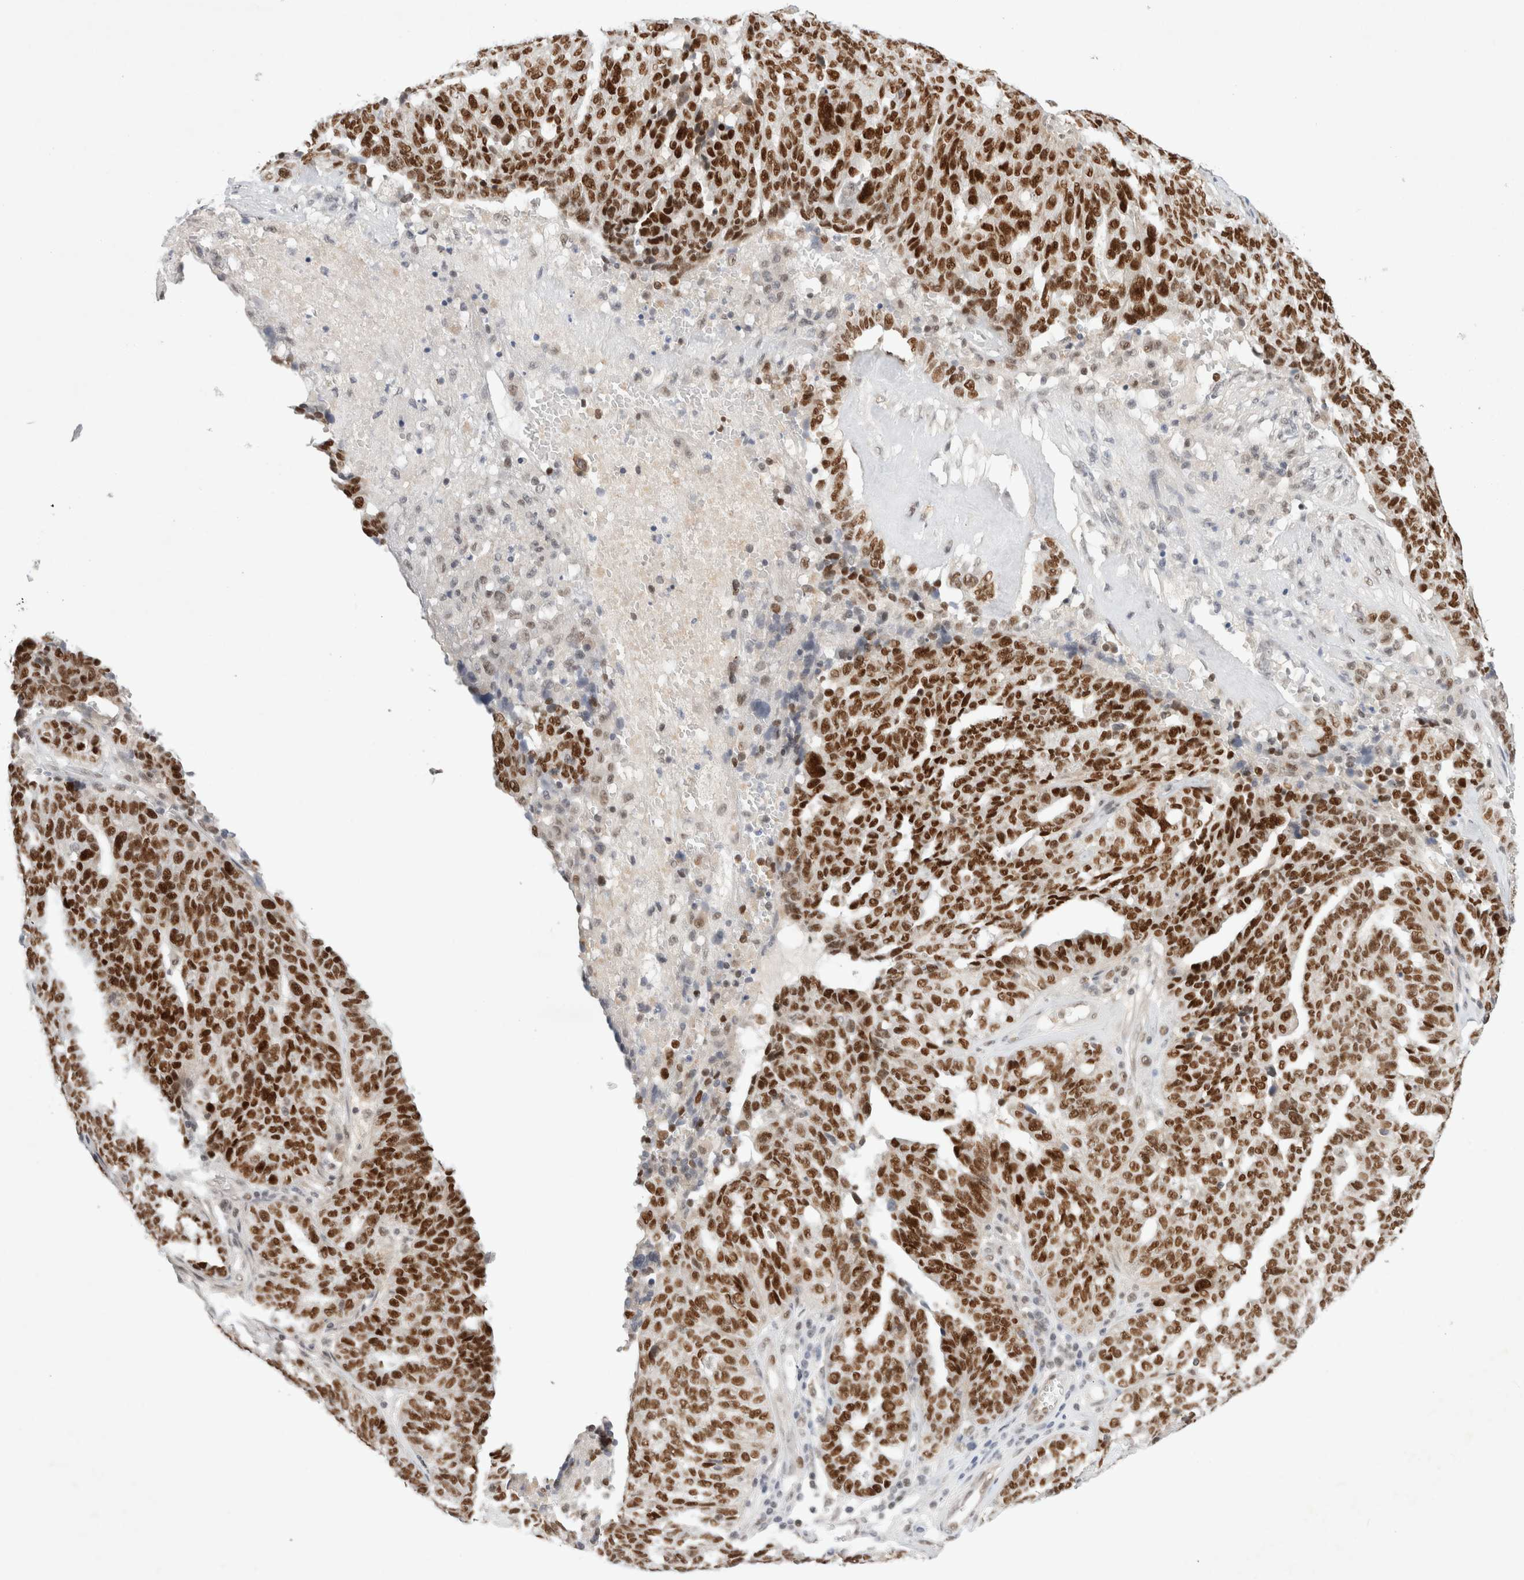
{"staining": {"intensity": "strong", "quantity": ">75%", "location": "nuclear"}, "tissue": "ovarian cancer", "cell_type": "Tumor cells", "image_type": "cancer", "snomed": [{"axis": "morphology", "description": "Cystadenocarcinoma, serous, NOS"}, {"axis": "topography", "description": "Ovary"}], "caption": "A micrograph of ovarian serous cystadenocarcinoma stained for a protein exhibits strong nuclear brown staining in tumor cells.", "gene": "GTF2I", "patient": {"sex": "female", "age": 59}}